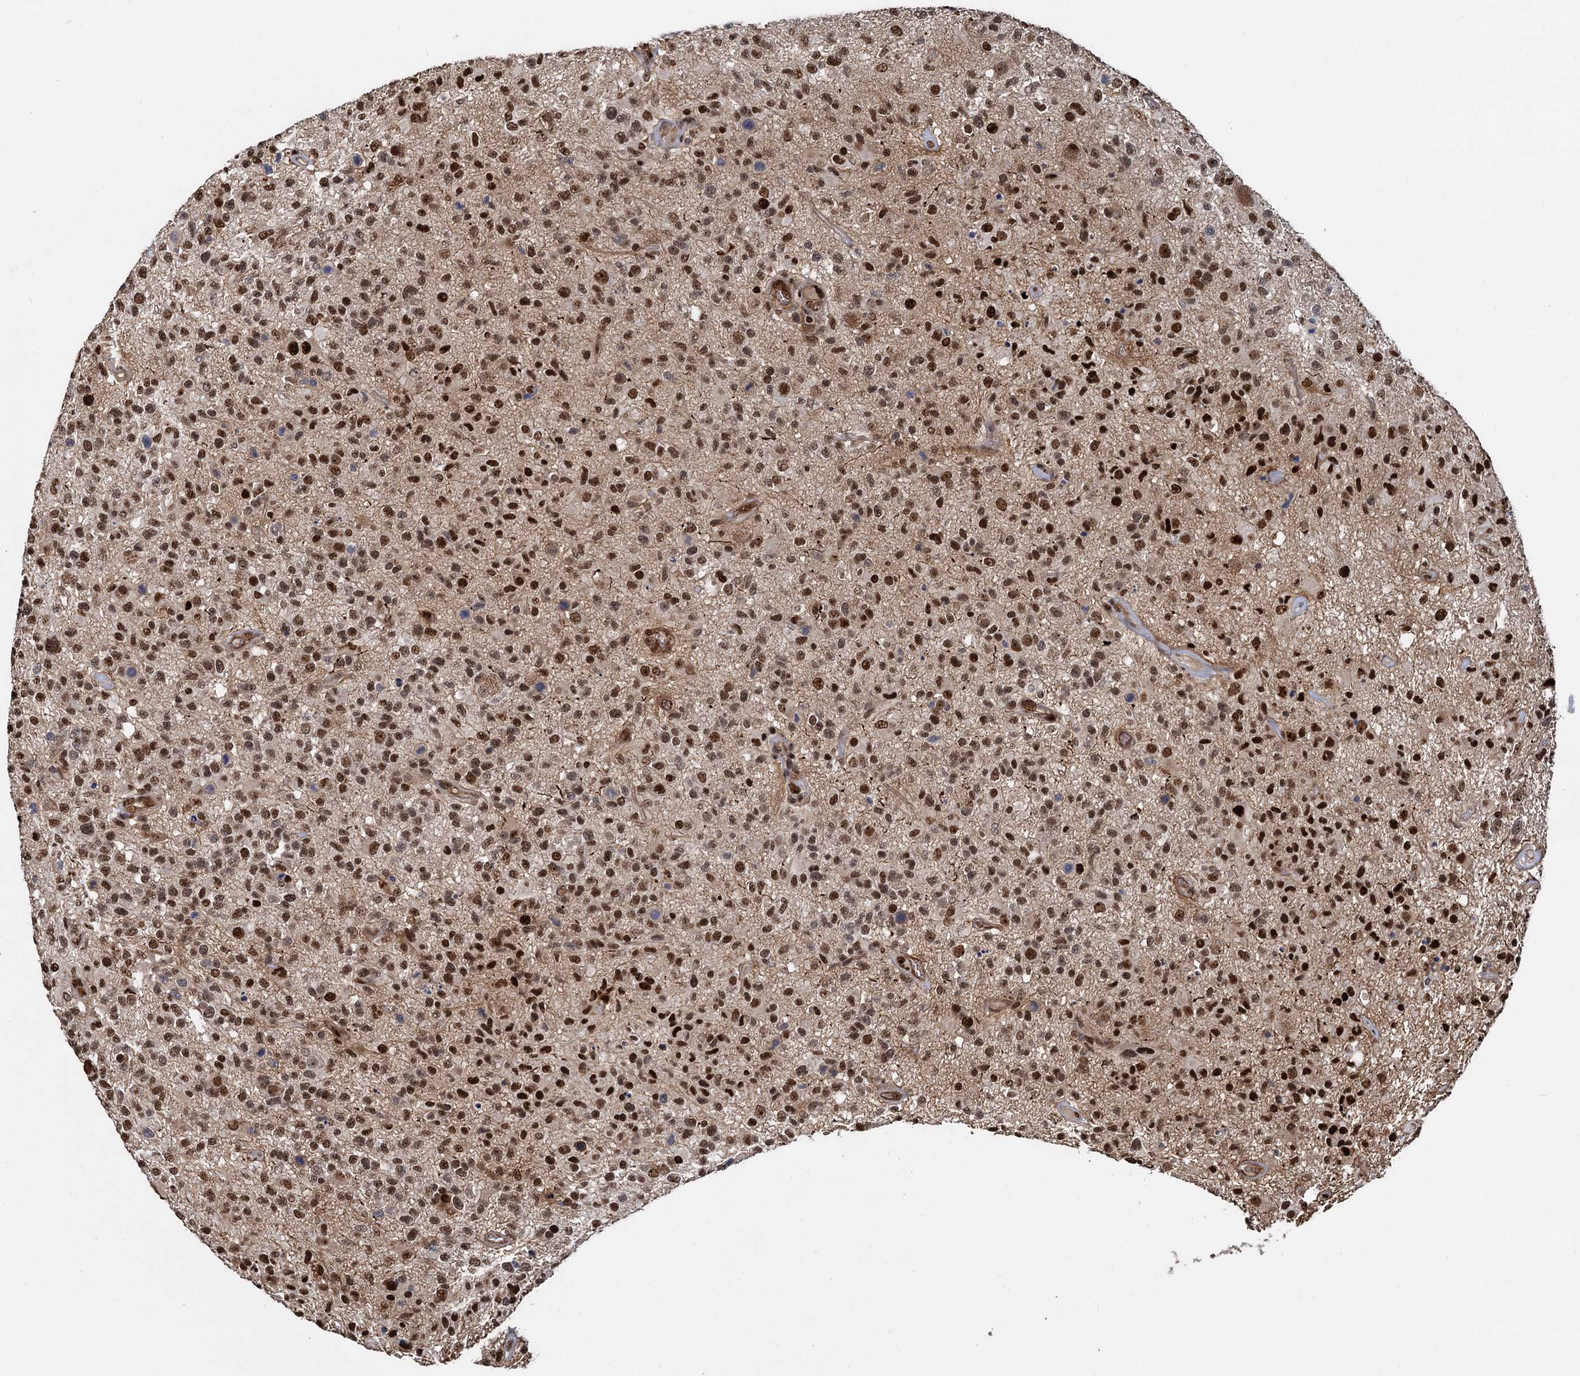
{"staining": {"intensity": "strong", "quantity": ">75%", "location": "nuclear"}, "tissue": "glioma", "cell_type": "Tumor cells", "image_type": "cancer", "snomed": [{"axis": "morphology", "description": "Glioma, malignant, High grade"}, {"axis": "morphology", "description": "Glioblastoma, NOS"}, {"axis": "topography", "description": "Brain"}], "caption": "Immunohistochemical staining of human glioma displays high levels of strong nuclear protein staining in about >75% of tumor cells.", "gene": "ANKRD49", "patient": {"sex": "male", "age": 60}}